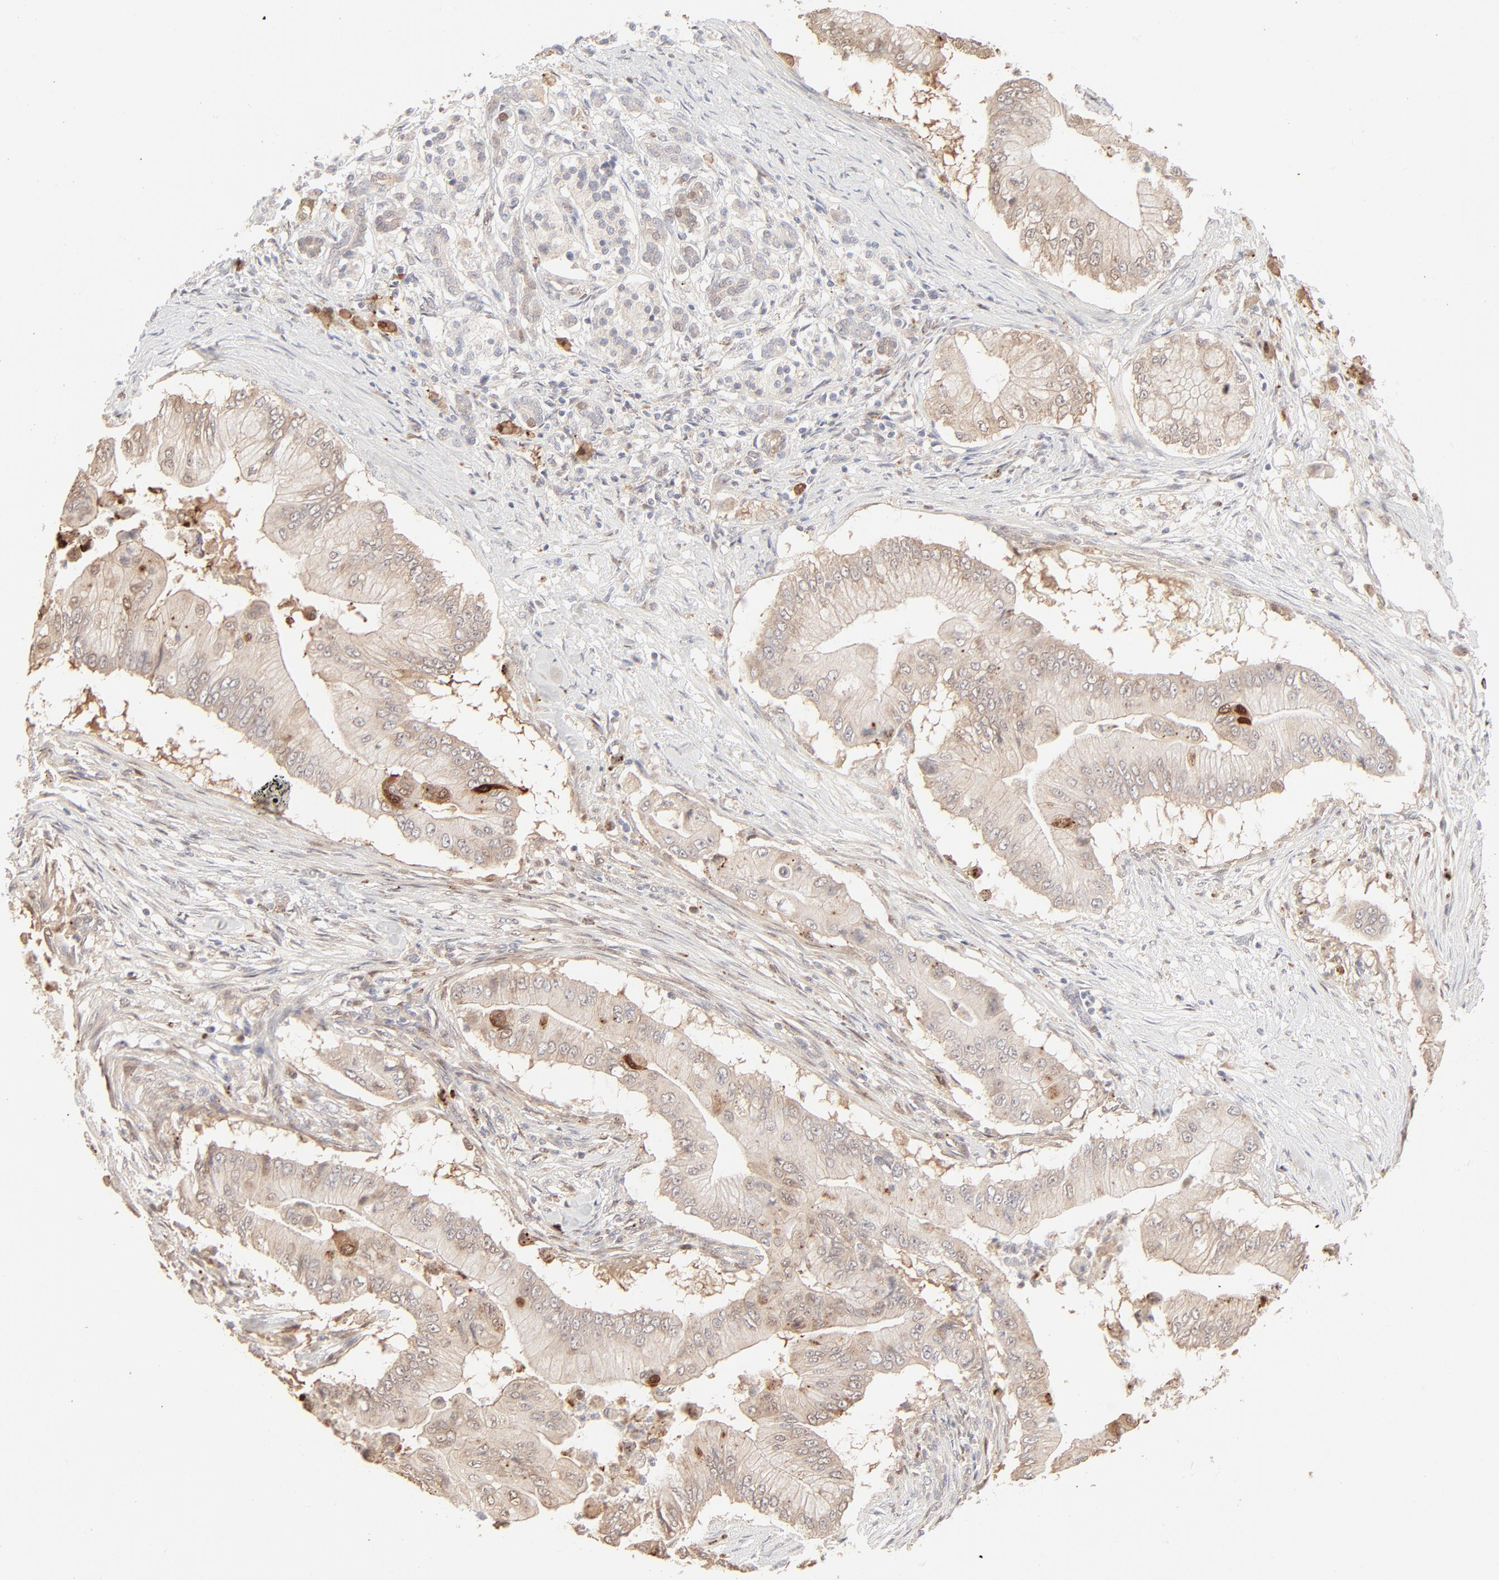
{"staining": {"intensity": "weak", "quantity": "25%-75%", "location": "cytoplasmic/membranous"}, "tissue": "pancreatic cancer", "cell_type": "Tumor cells", "image_type": "cancer", "snomed": [{"axis": "morphology", "description": "Adenocarcinoma, NOS"}, {"axis": "topography", "description": "Pancreas"}], "caption": "A high-resolution photomicrograph shows immunohistochemistry (IHC) staining of adenocarcinoma (pancreatic), which demonstrates weak cytoplasmic/membranous staining in approximately 25%-75% of tumor cells. (IHC, brightfield microscopy, high magnification).", "gene": "LGALS2", "patient": {"sex": "male", "age": 62}}